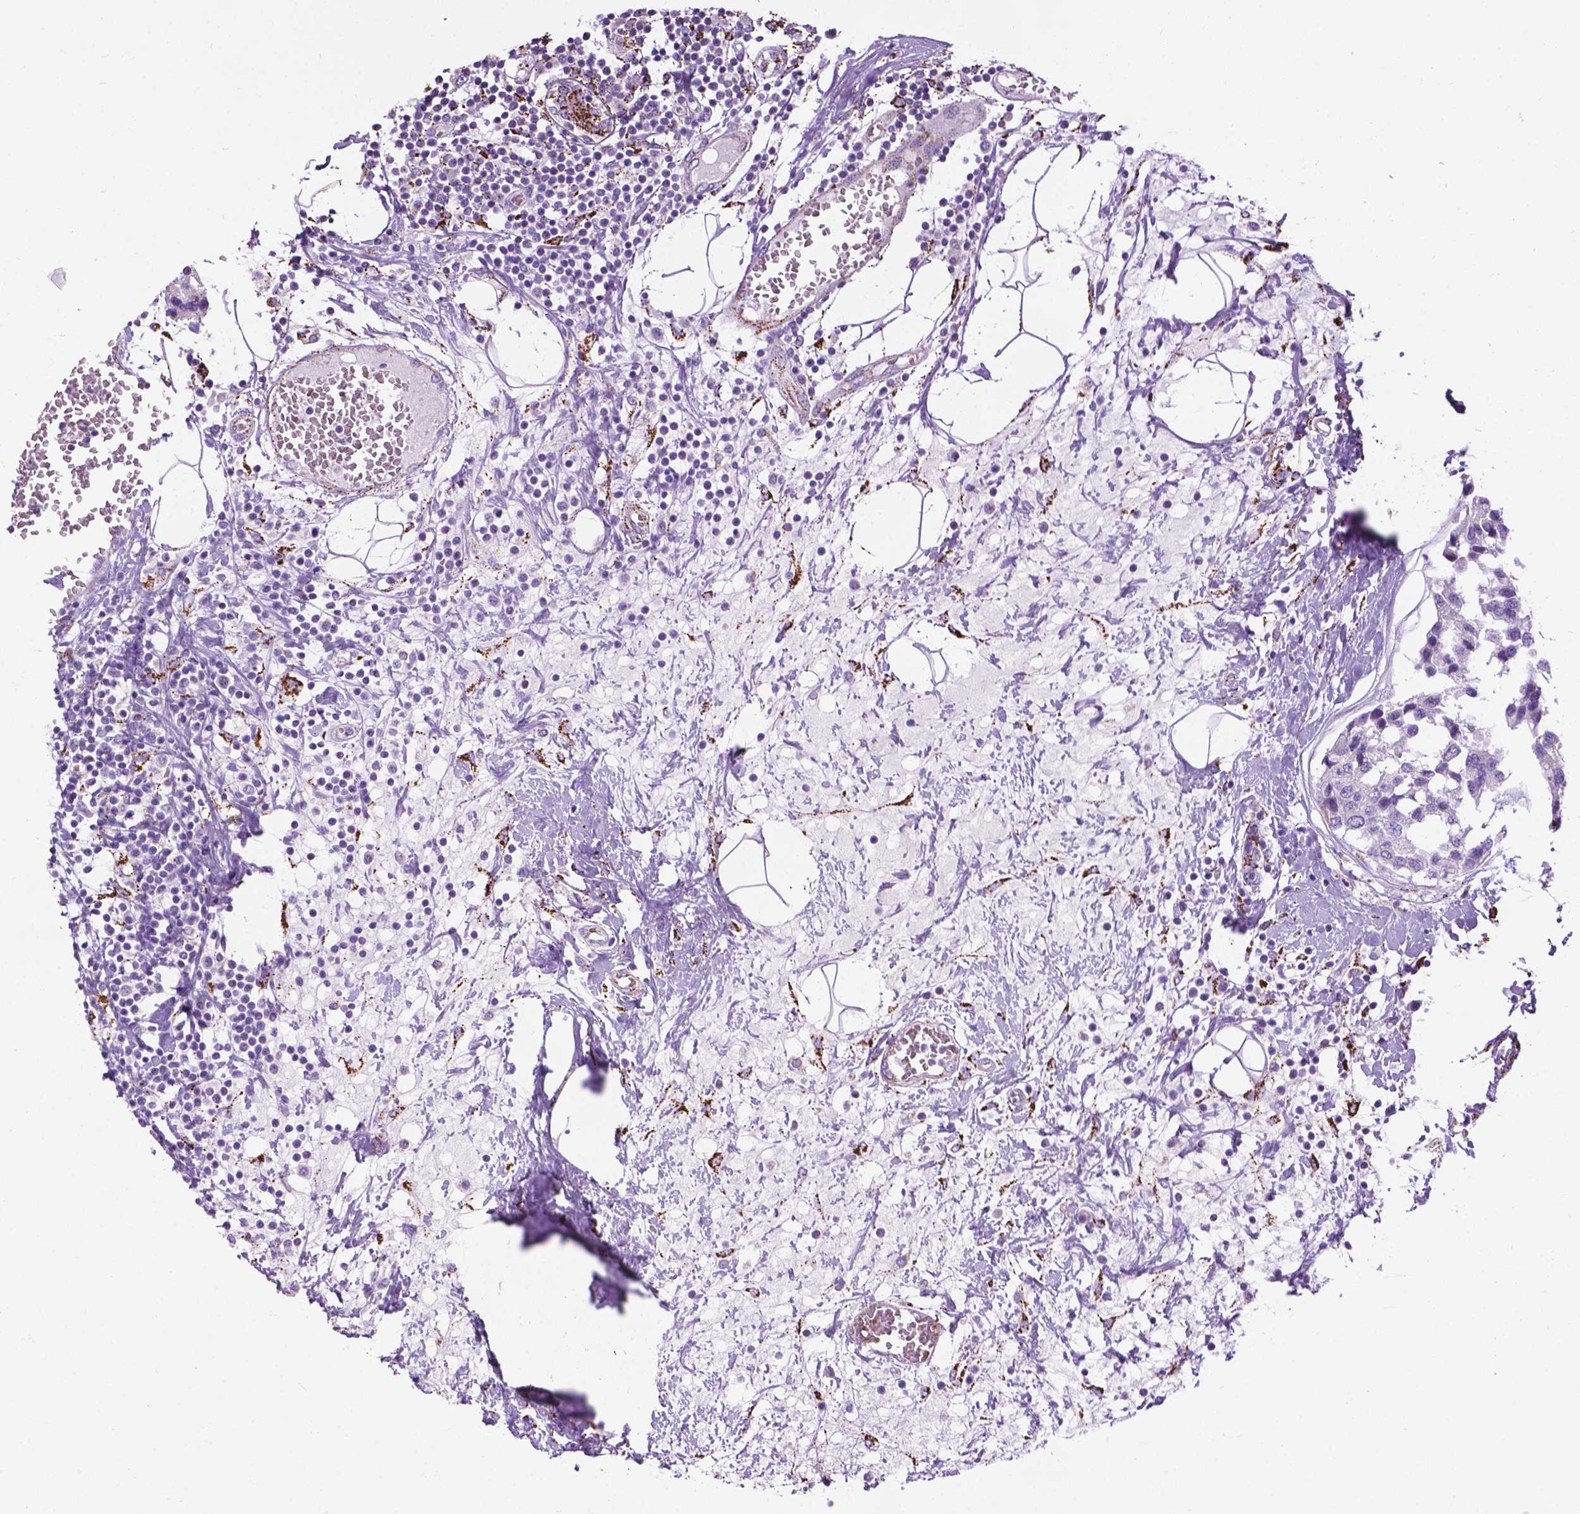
{"staining": {"intensity": "negative", "quantity": "none", "location": "none"}, "tissue": "breast cancer", "cell_type": "Tumor cells", "image_type": "cancer", "snomed": [{"axis": "morphology", "description": "Lobular carcinoma"}, {"axis": "topography", "description": "Breast"}], "caption": "Tumor cells show no significant protein positivity in breast cancer.", "gene": "TMEM132E", "patient": {"sex": "female", "age": 59}}